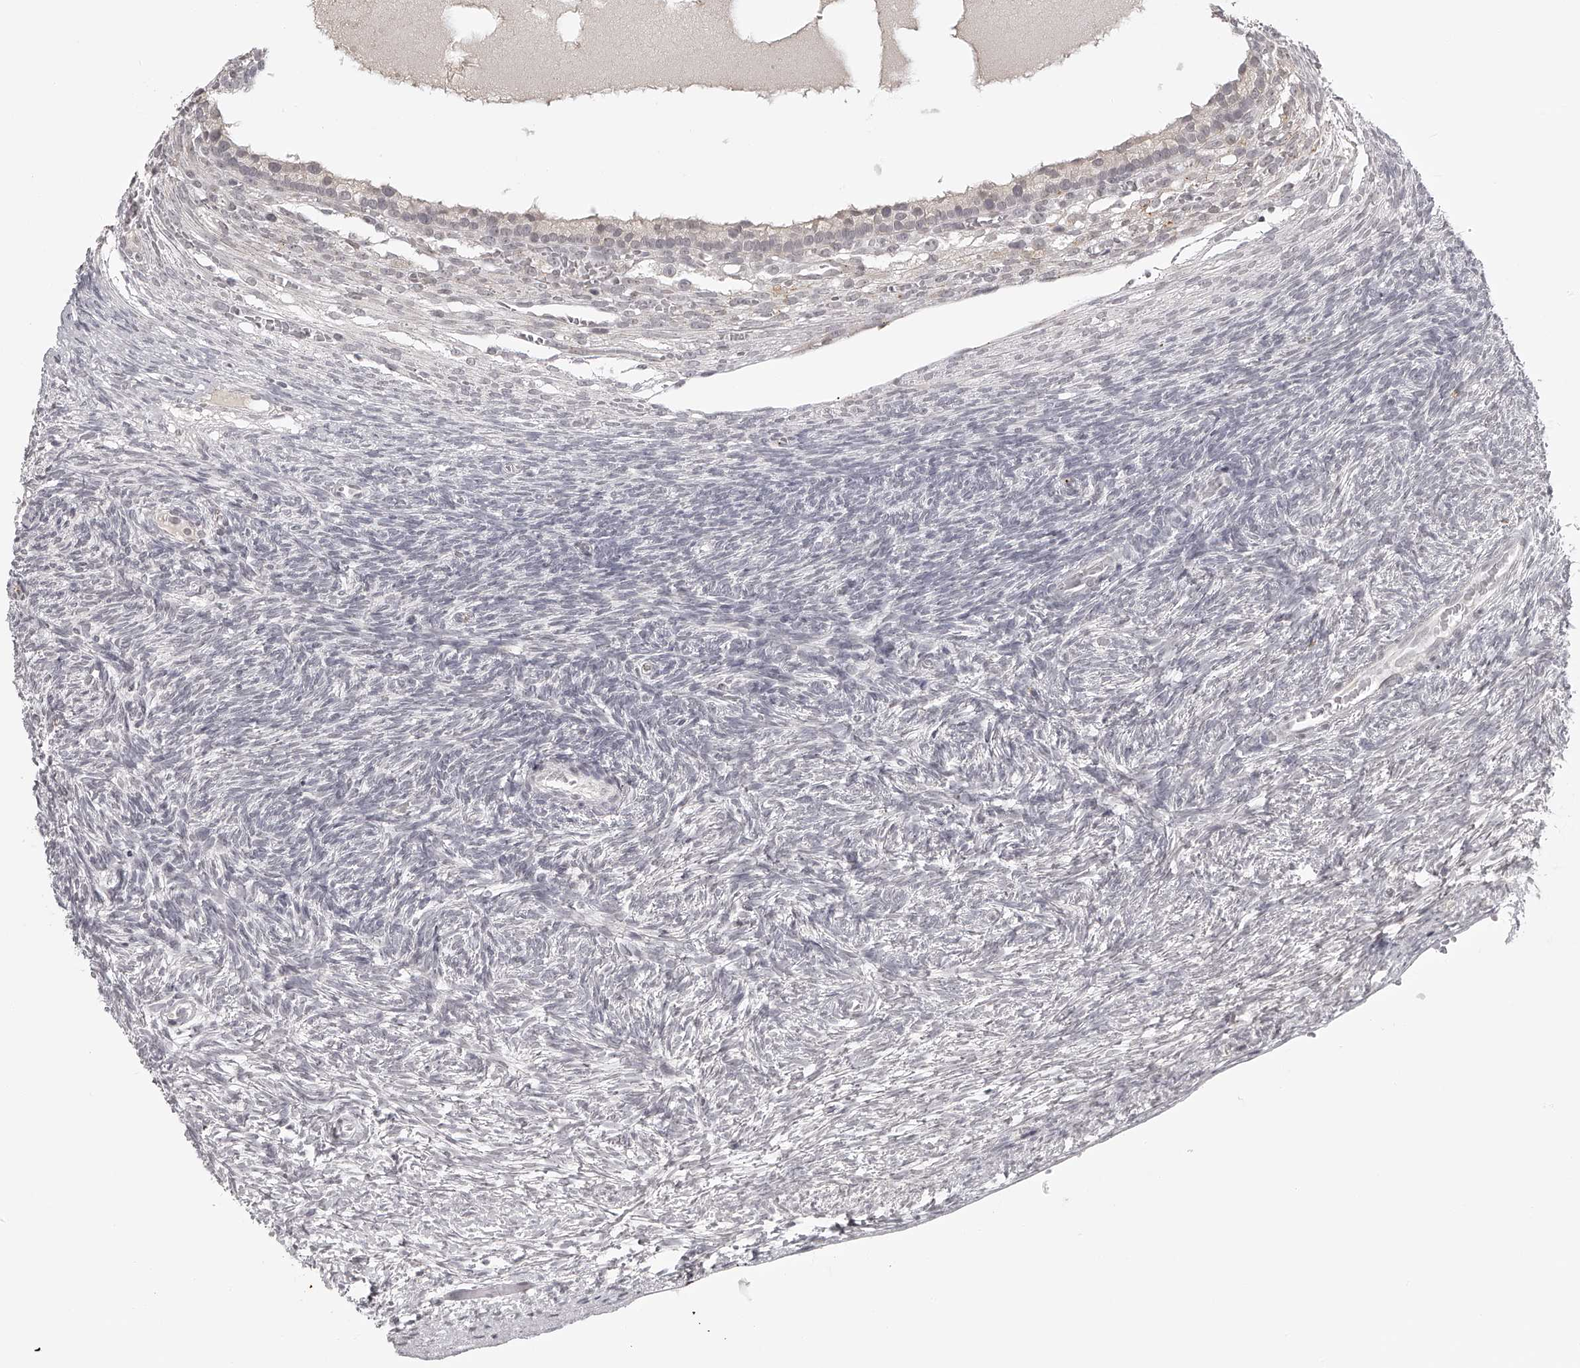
{"staining": {"intensity": "negative", "quantity": "none", "location": "none"}, "tissue": "ovary", "cell_type": "Ovarian stroma cells", "image_type": "normal", "snomed": [{"axis": "morphology", "description": "Normal tissue, NOS"}, {"axis": "topography", "description": "Ovary"}], "caption": "IHC of unremarkable human ovary shows no positivity in ovarian stroma cells. The staining was performed using DAB to visualize the protein expression in brown, while the nuclei were stained in blue with hematoxylin (Magnification: 20x).", "gene": "RNF220", "patient": {"sex": "female", "age": 34}}